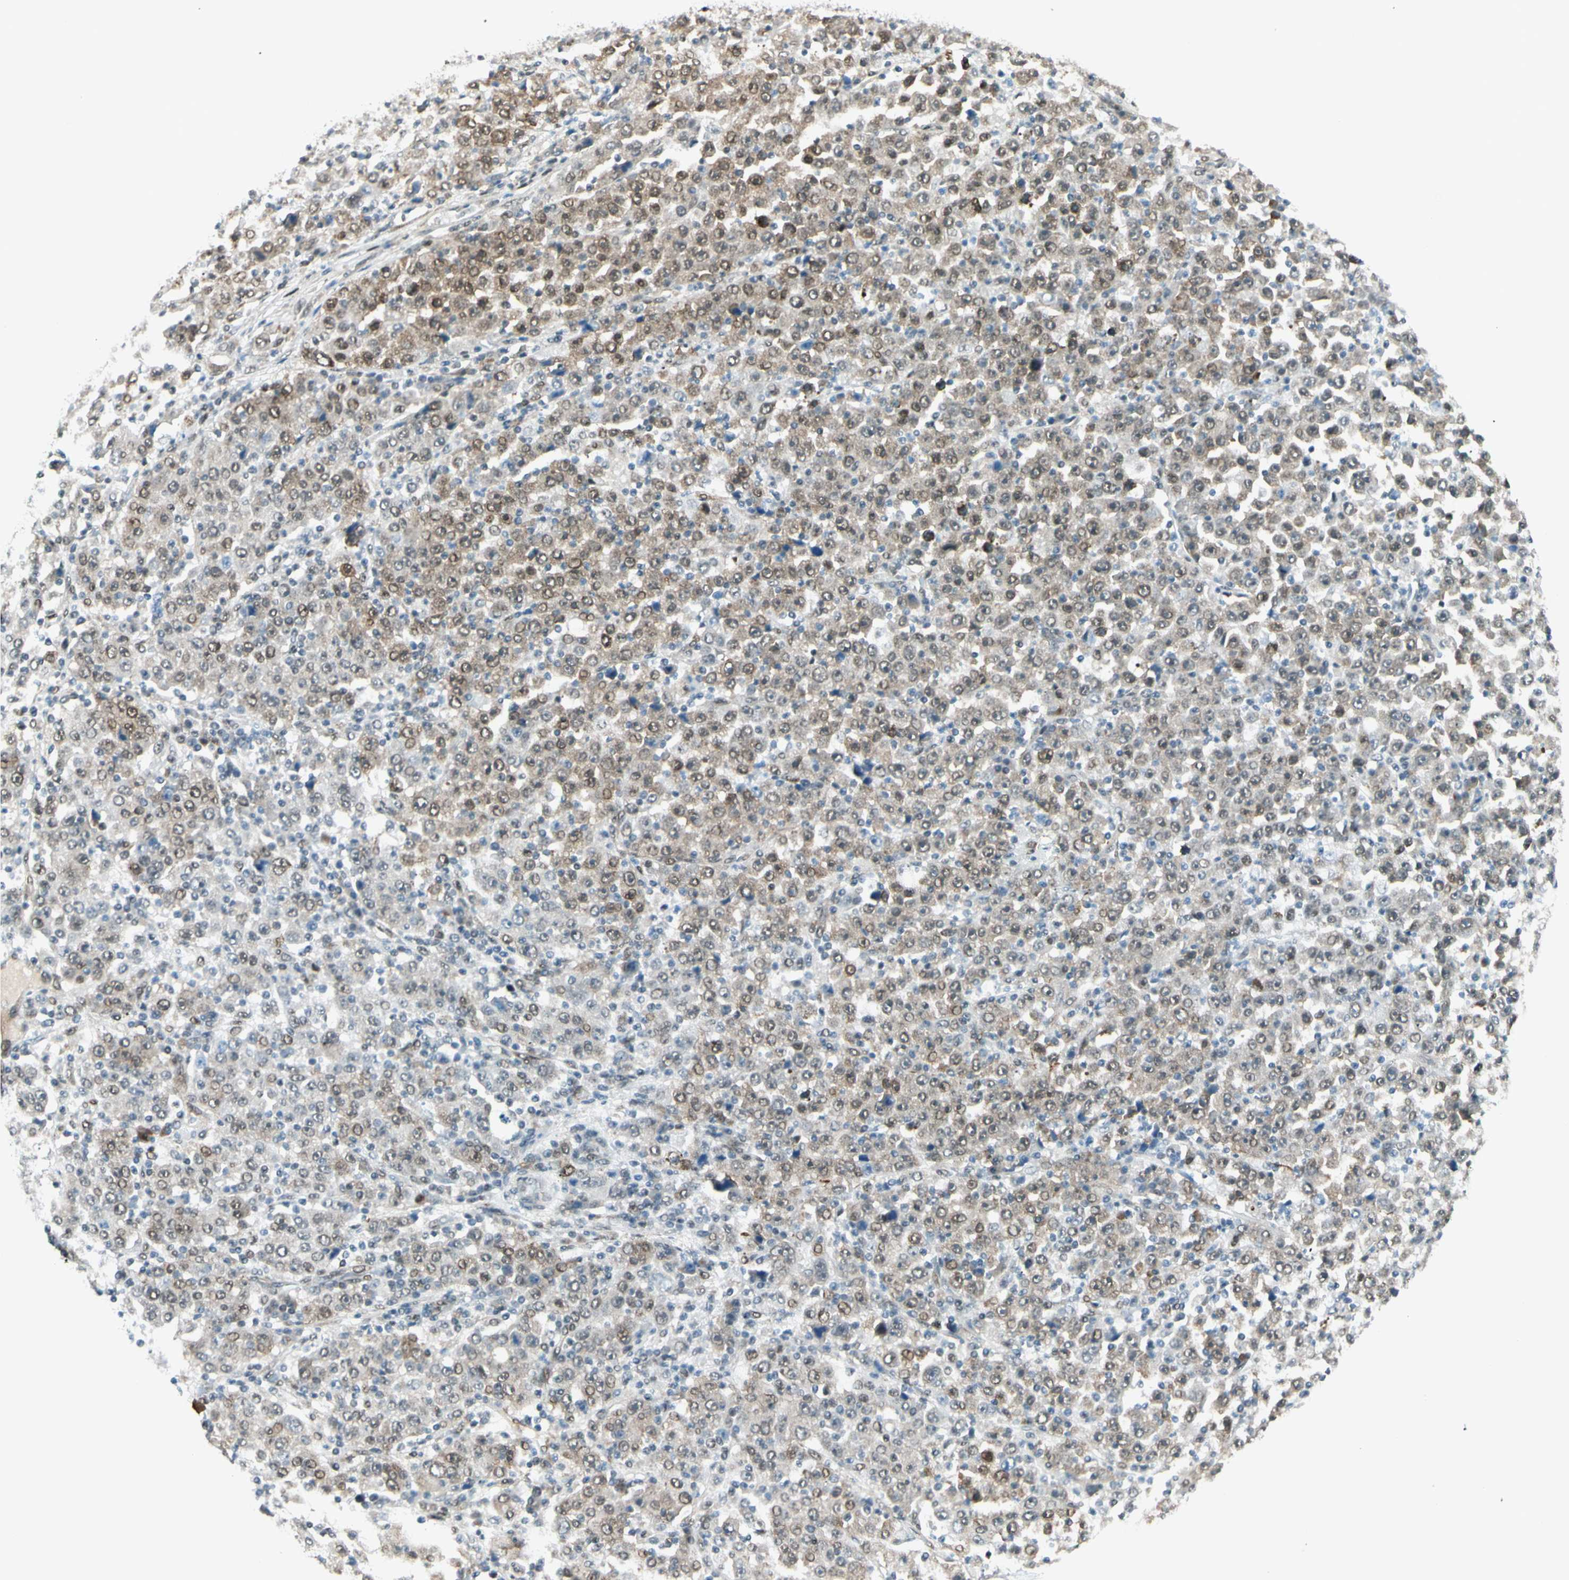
{"staining": {"intensity": "moderate", "quantity": ">75%", "location": "cytoplasmic/membranous,nuclear"}, "tissue": "stomach cancer", "cell_type": "Tumor cells", "image_type": "cancer", "snomed": [{"axis": "morphology", "description": "Normal tissue, NOS"}, {"axis": "morphology", "description": "Adenocarcinoma, NOS"}, {"axis": "topography", "description": "Stomach, upper"}, {"axis": "topography", "description": "Stomach"}], "caption": "High-magnification brightfield microscopy of adenocarcinoma (stomach) stained with DAB (3,3'-diaminobenzidine) (brown) and counterstained with hematoxylin (blue). tumor cells exhibit moderate cytoplasmic/membranous and nuclear staining is identified in about>75% of cells. (Brightfield microscopy of DAB IHC at high magnification).", "gene": "FUS", "patient": {"sex": "male", "age": 59}}